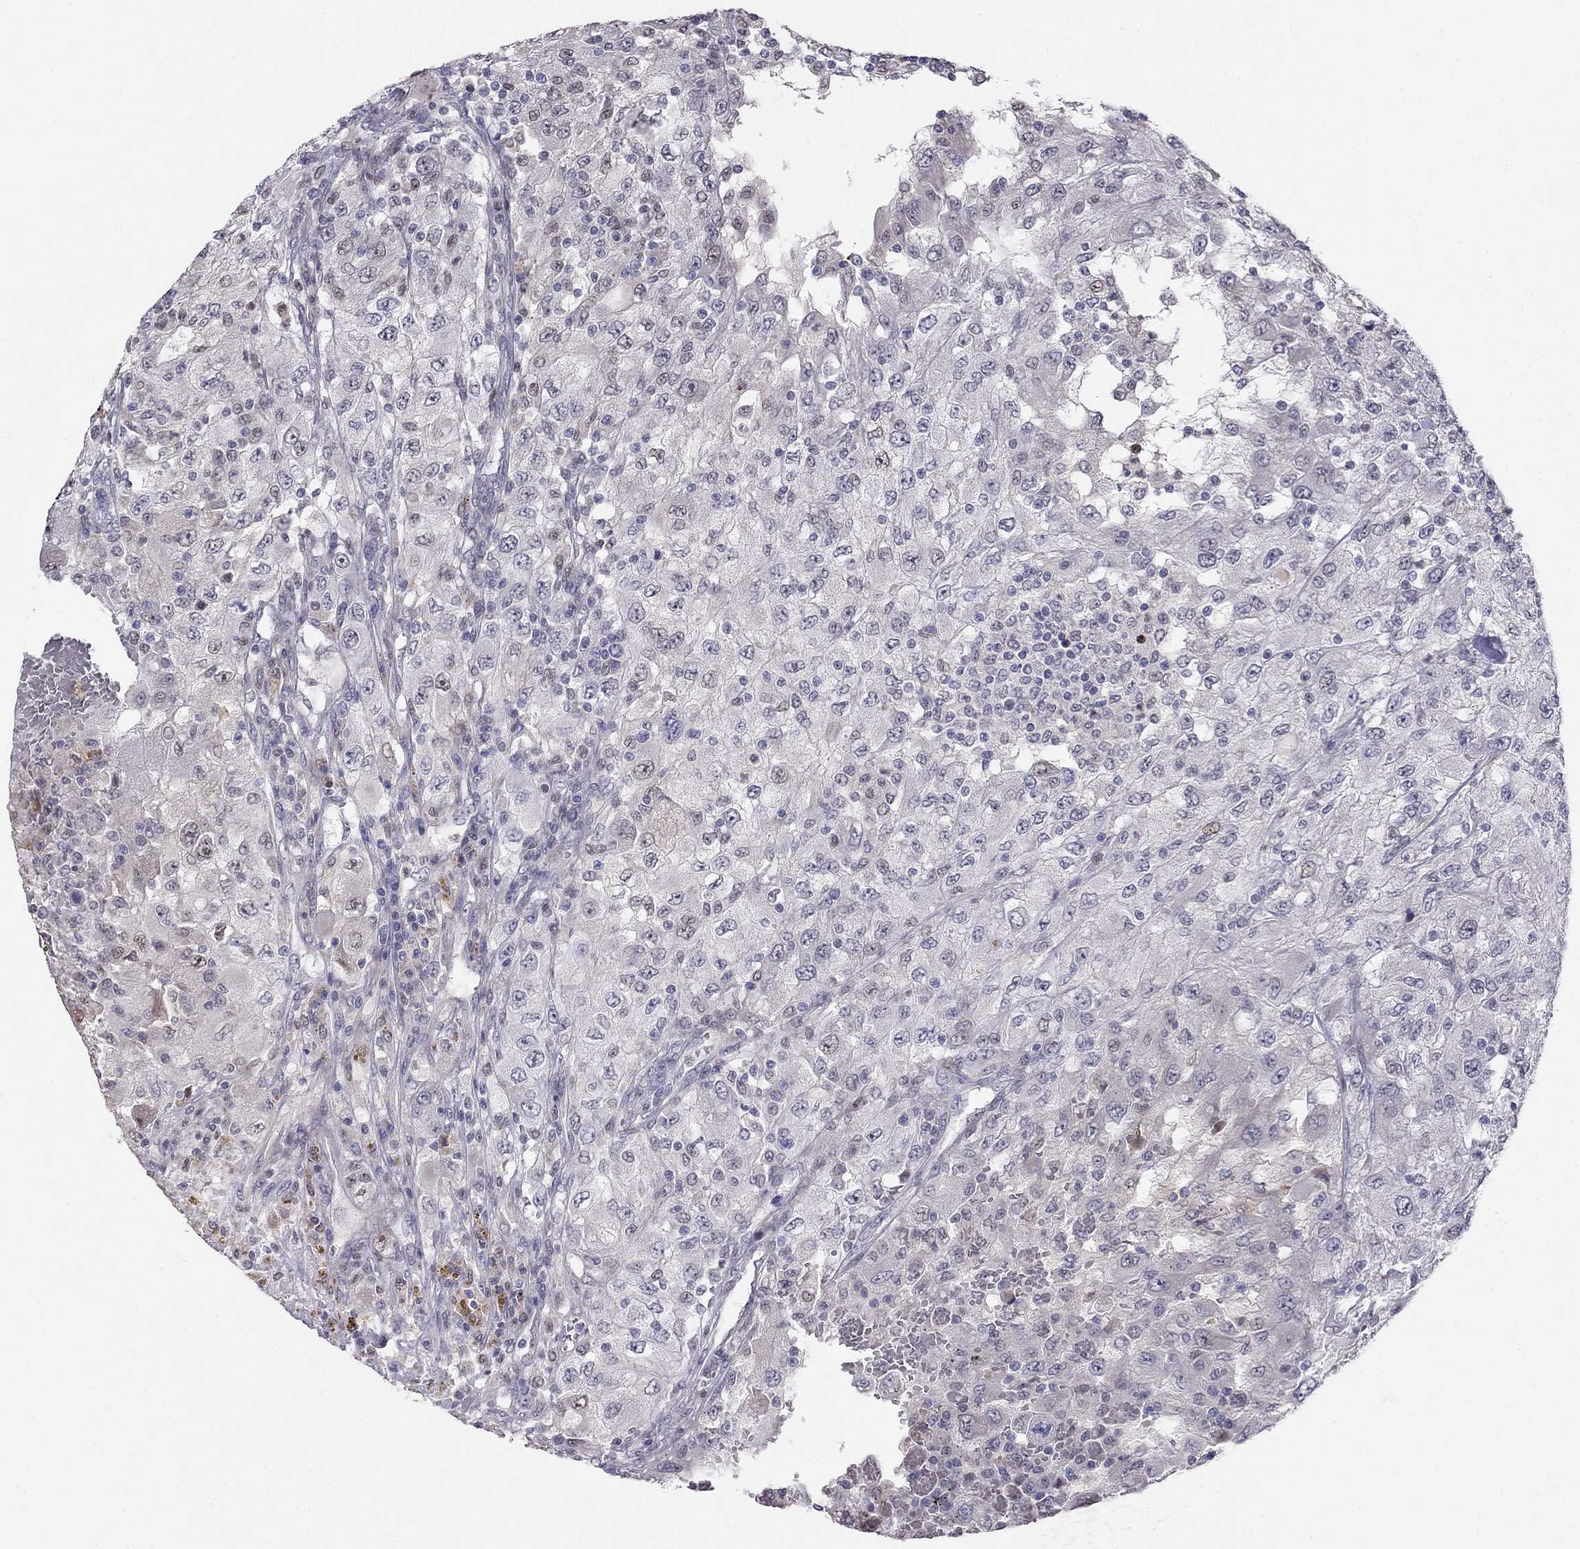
{"staining": {"intensity": "negative", "quantity": "none", "location": "none"}, "tissue": "renal cancer", "cell_type": "Tumor cells", "image_type": "cancer", "snomed": [{"axis": "morphology", "description": "Adenocarcinoma, NOS"}, {"axis": "topography", "description": "Kidney"}], "caption": "This is an immunohistochemistry photomicrograph of renal cancer. There is no expression in tumor cells.", "gene": "LRRC39", "patient": {"sex": "female", "age": 67}}